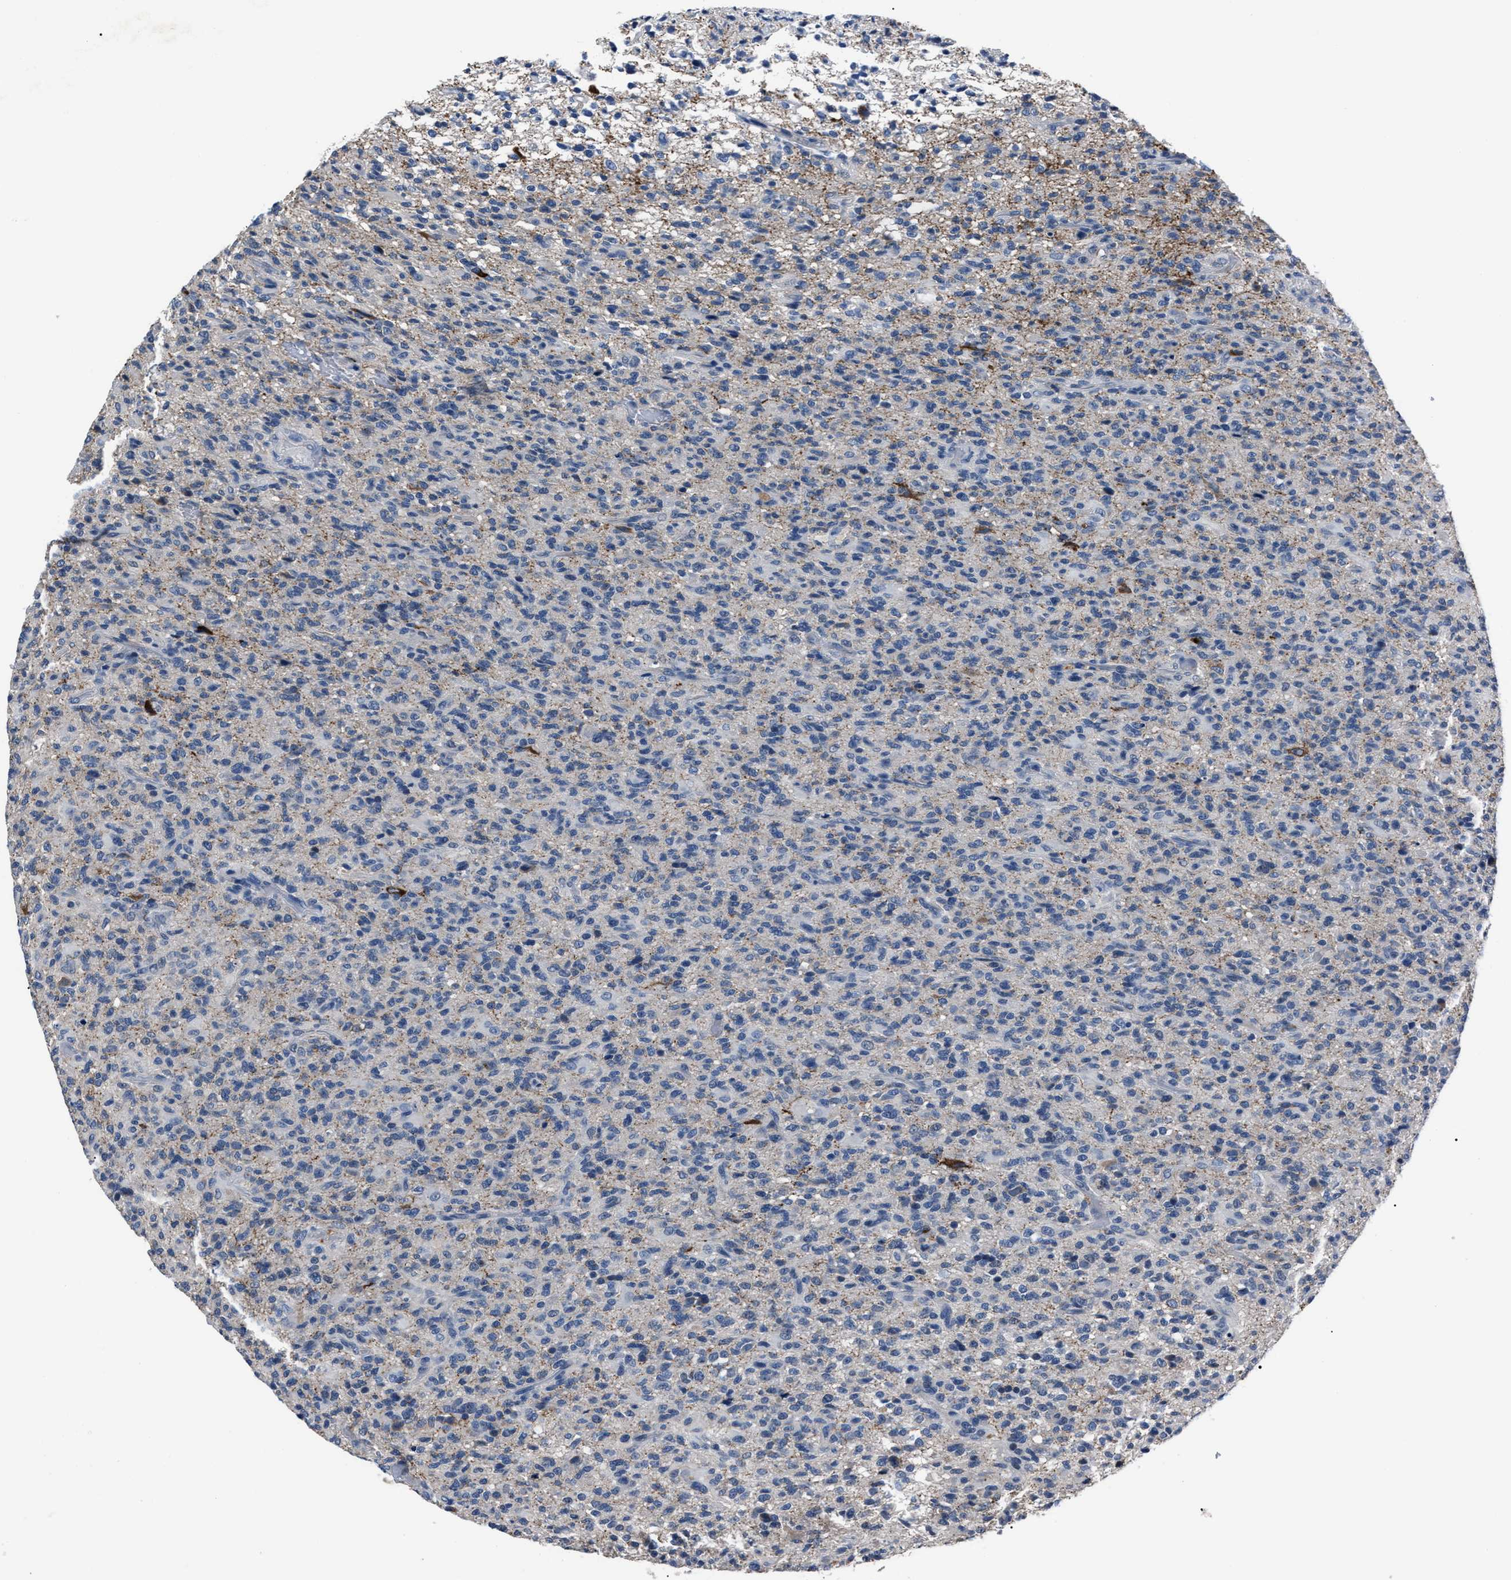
{"staining": {"intensity": "negative", "quantity": "none", "location": "none"}, "tissue": "glioma", "cell_type": "Tumor cells", "image_type": "cancer", "snomed": [{"axis": "morphology", "description": "Glioma, malignant, High grade"}, {"axis": "topography", "description": "Brain"}], "caption": "Tumor cells show no significant protein positivity in glioma.", "gene": "LRWD1", "patient": {"sex": "male", "age": 71}}